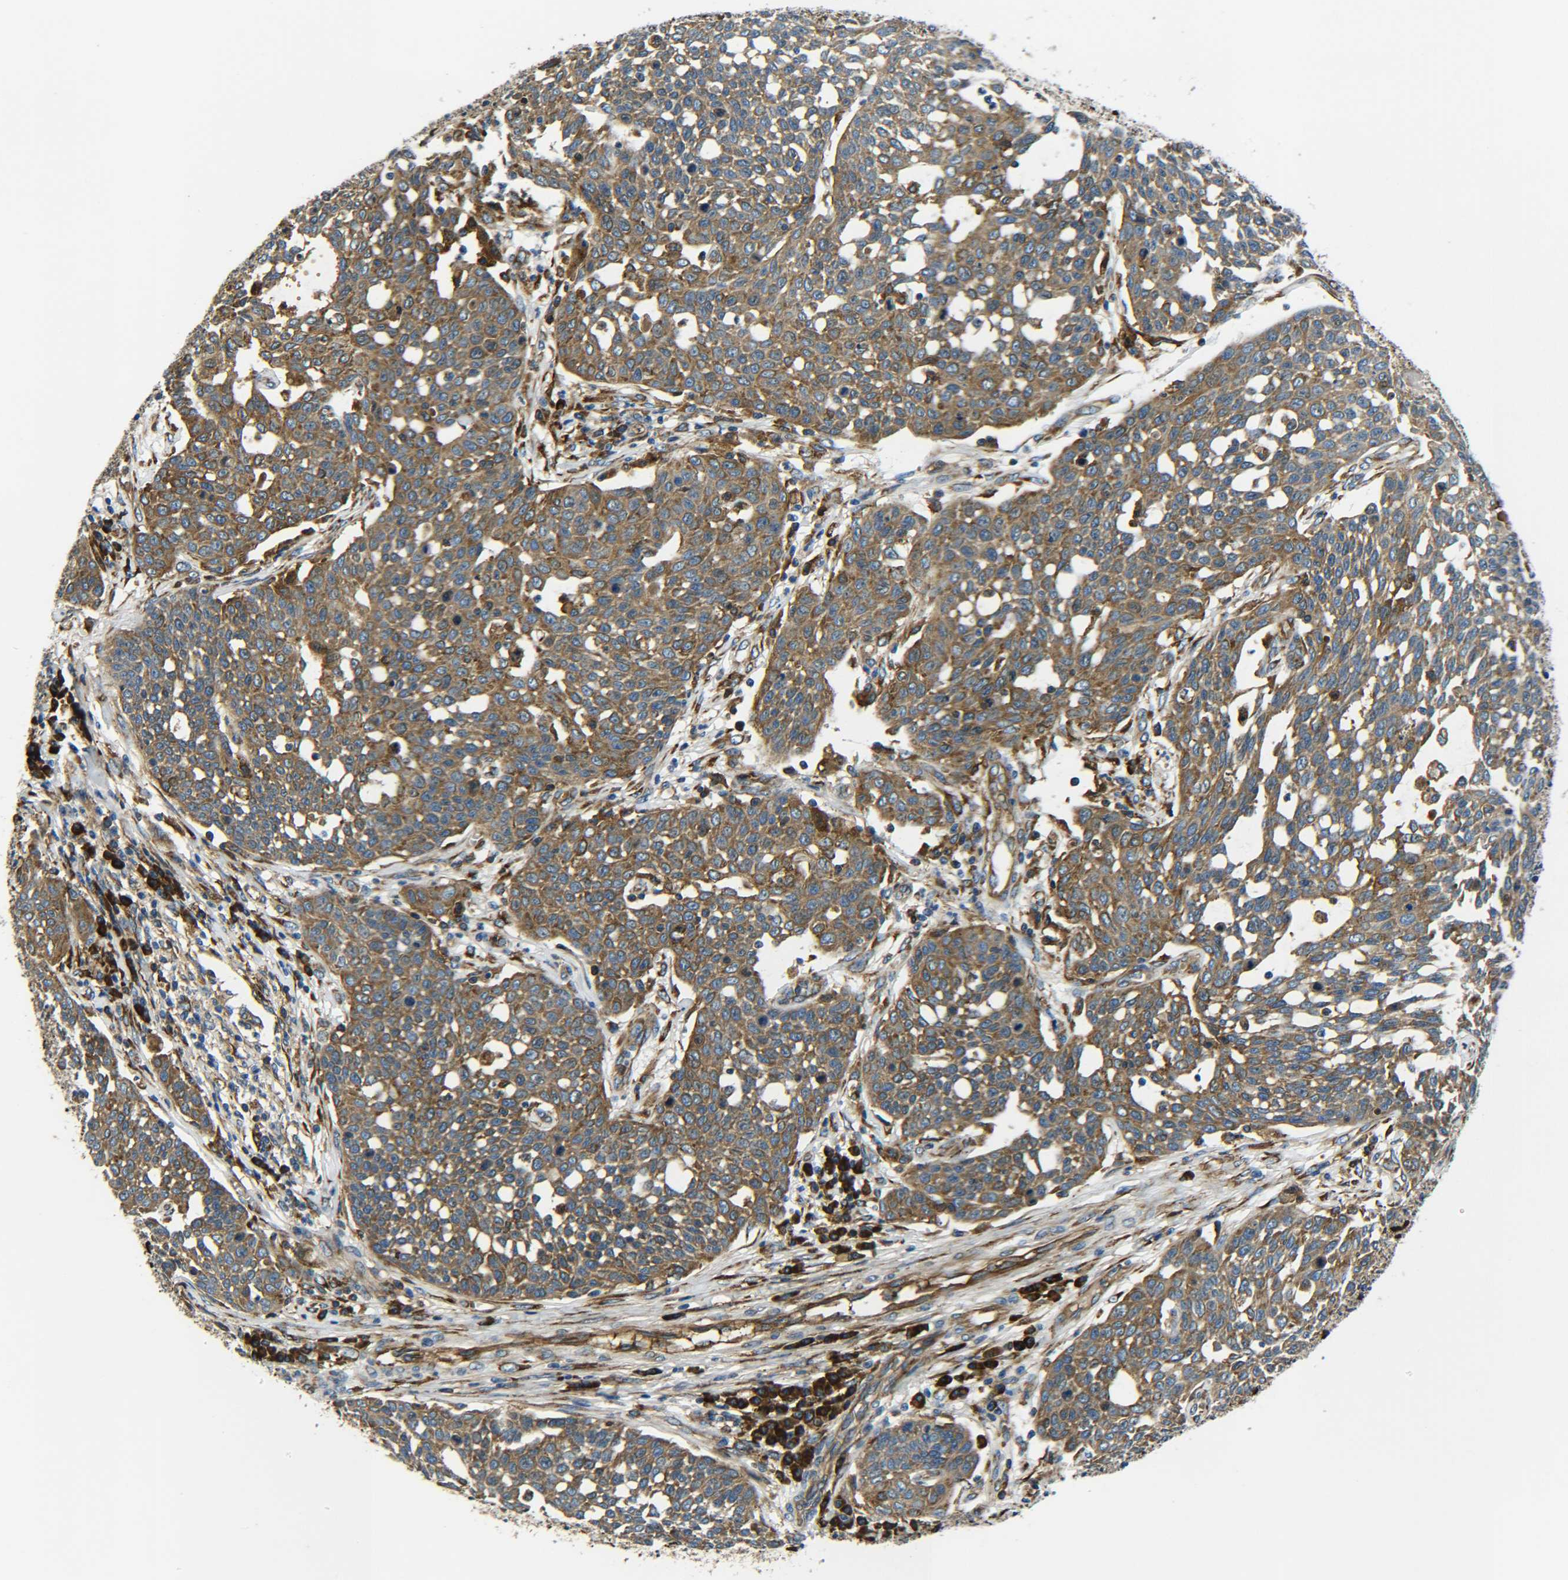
{"staining": {"intensity": "moderate", "quantity": ">75%", "location": "cytoplasmic/membranous"}, "tissue": "cervical cancer", "cell_type": "Tumor cells", "image_type": "cancer", "snomed": [{"axis": "morphology", "description": "Squamous cell carcinoma, NOS"}, {"axis": "topography", "description": "Cervix"}], "caption": "This image reveals immunohistochemistry (IHC) staining of cervical cancer (squamous cell carcinoma), with medium moderate cytoplasmic/membranous staining in approximately >75% of tumor cells.", "gene": "PREB", "patient": {"sex": "female", "age": 34}}